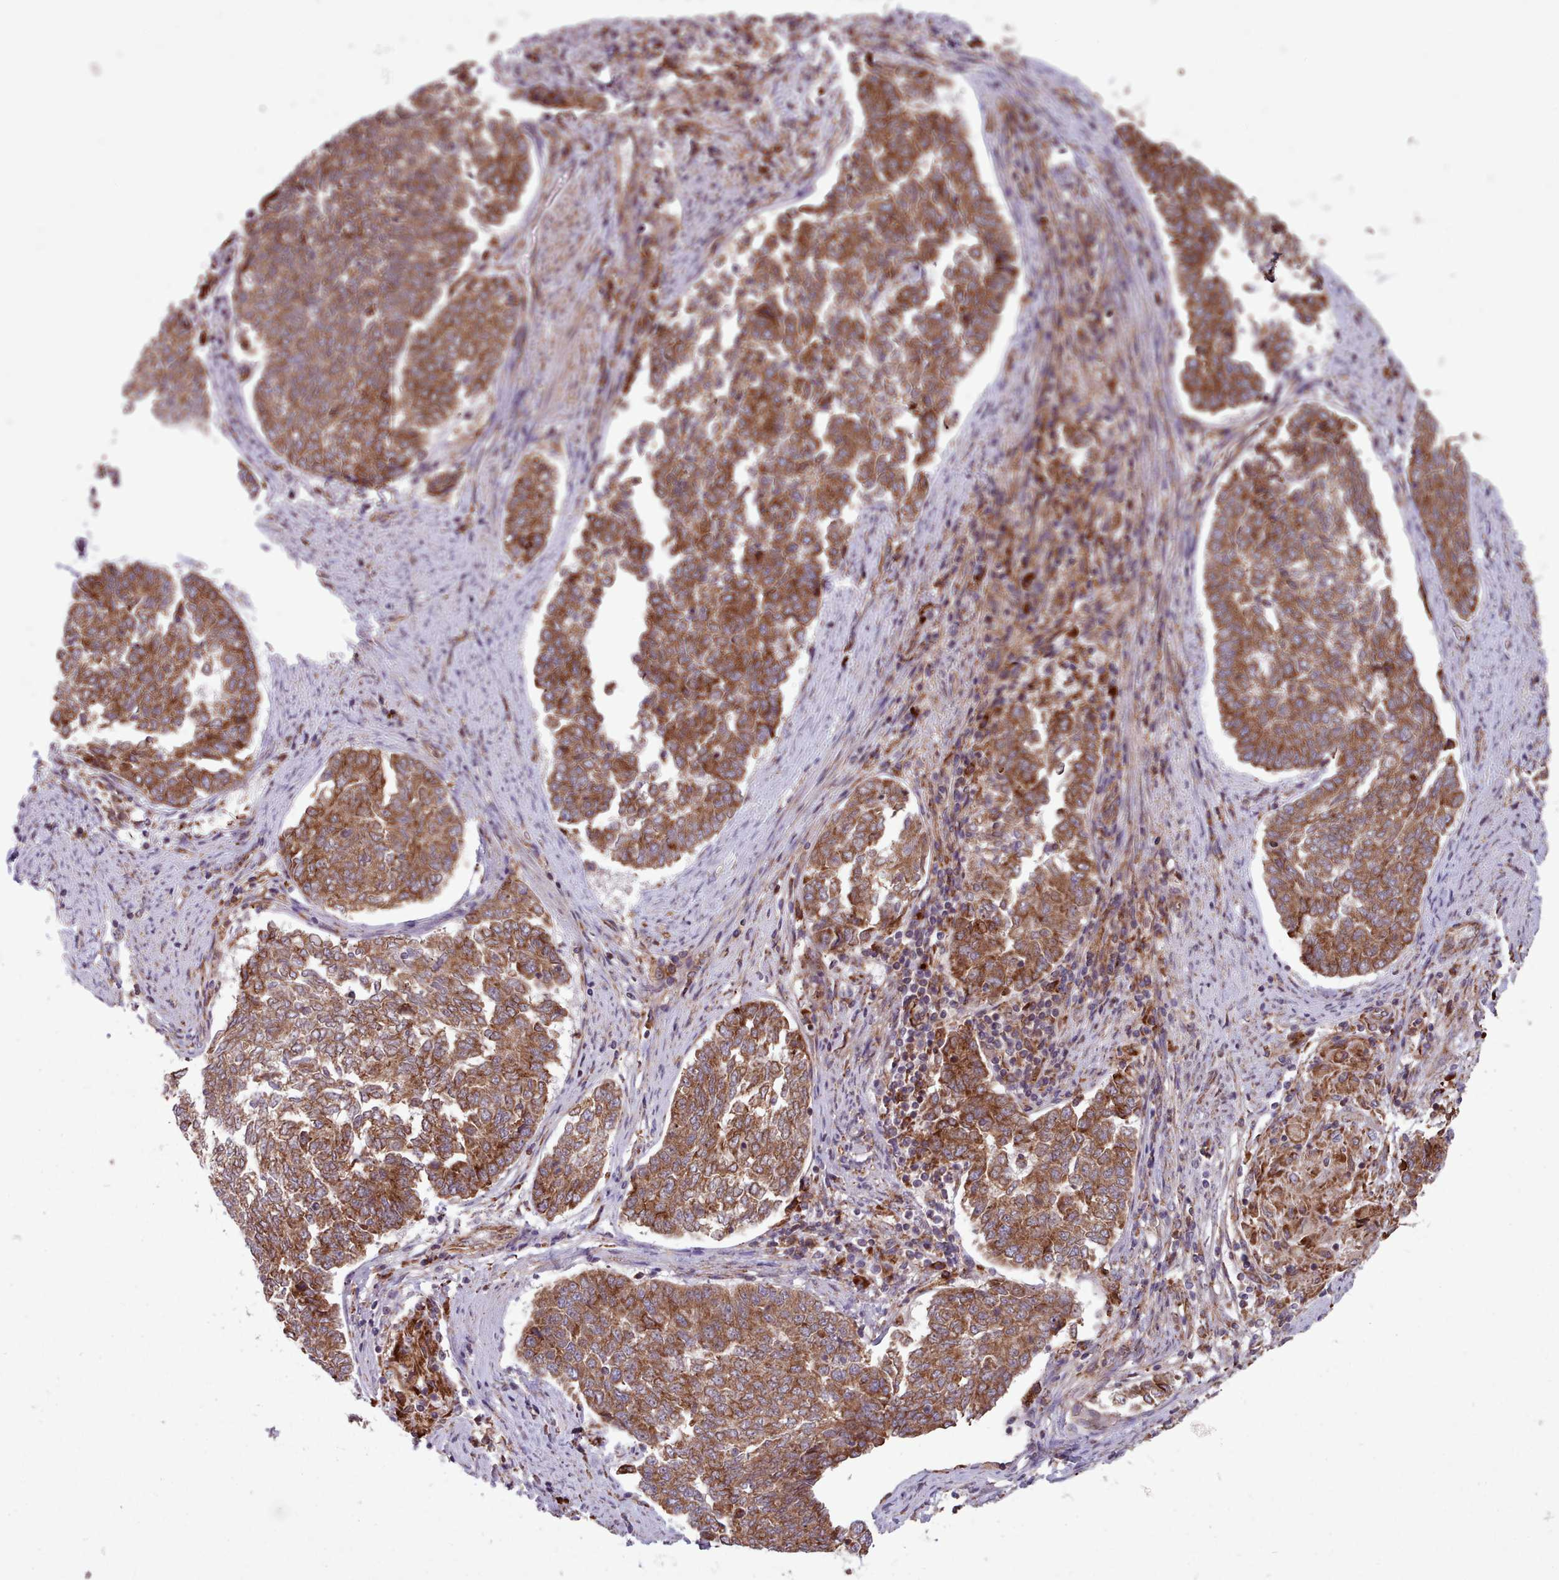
{"staining": {"intensity": "strong", "quantity": ">75%", "location": "cytoplasmic/membranous"}, "tissue": "endometrial cancer", "cell_type": "Tumor cells", "image_type": "cancer", "snomed": [{"axis": "morphology", "description": "Adenocarcinoma, NOS"}, {"axis": "topography", "description": "Endometrium"}], "caption": "Immunohistochemistry (IHC) of adenocarcinoma (endometrial) demonstrates high levels of strong cytoplasmic/membranous staining in about >75% of tumor cells. The staining was performed using DAB (3,3'-diaminobenzidine), with brown indicating positive protein expression. Nuclei are stained blue with hematoxylin.", "gene": "TTLL3", "patient": {"sex": "female", "age": 80}}